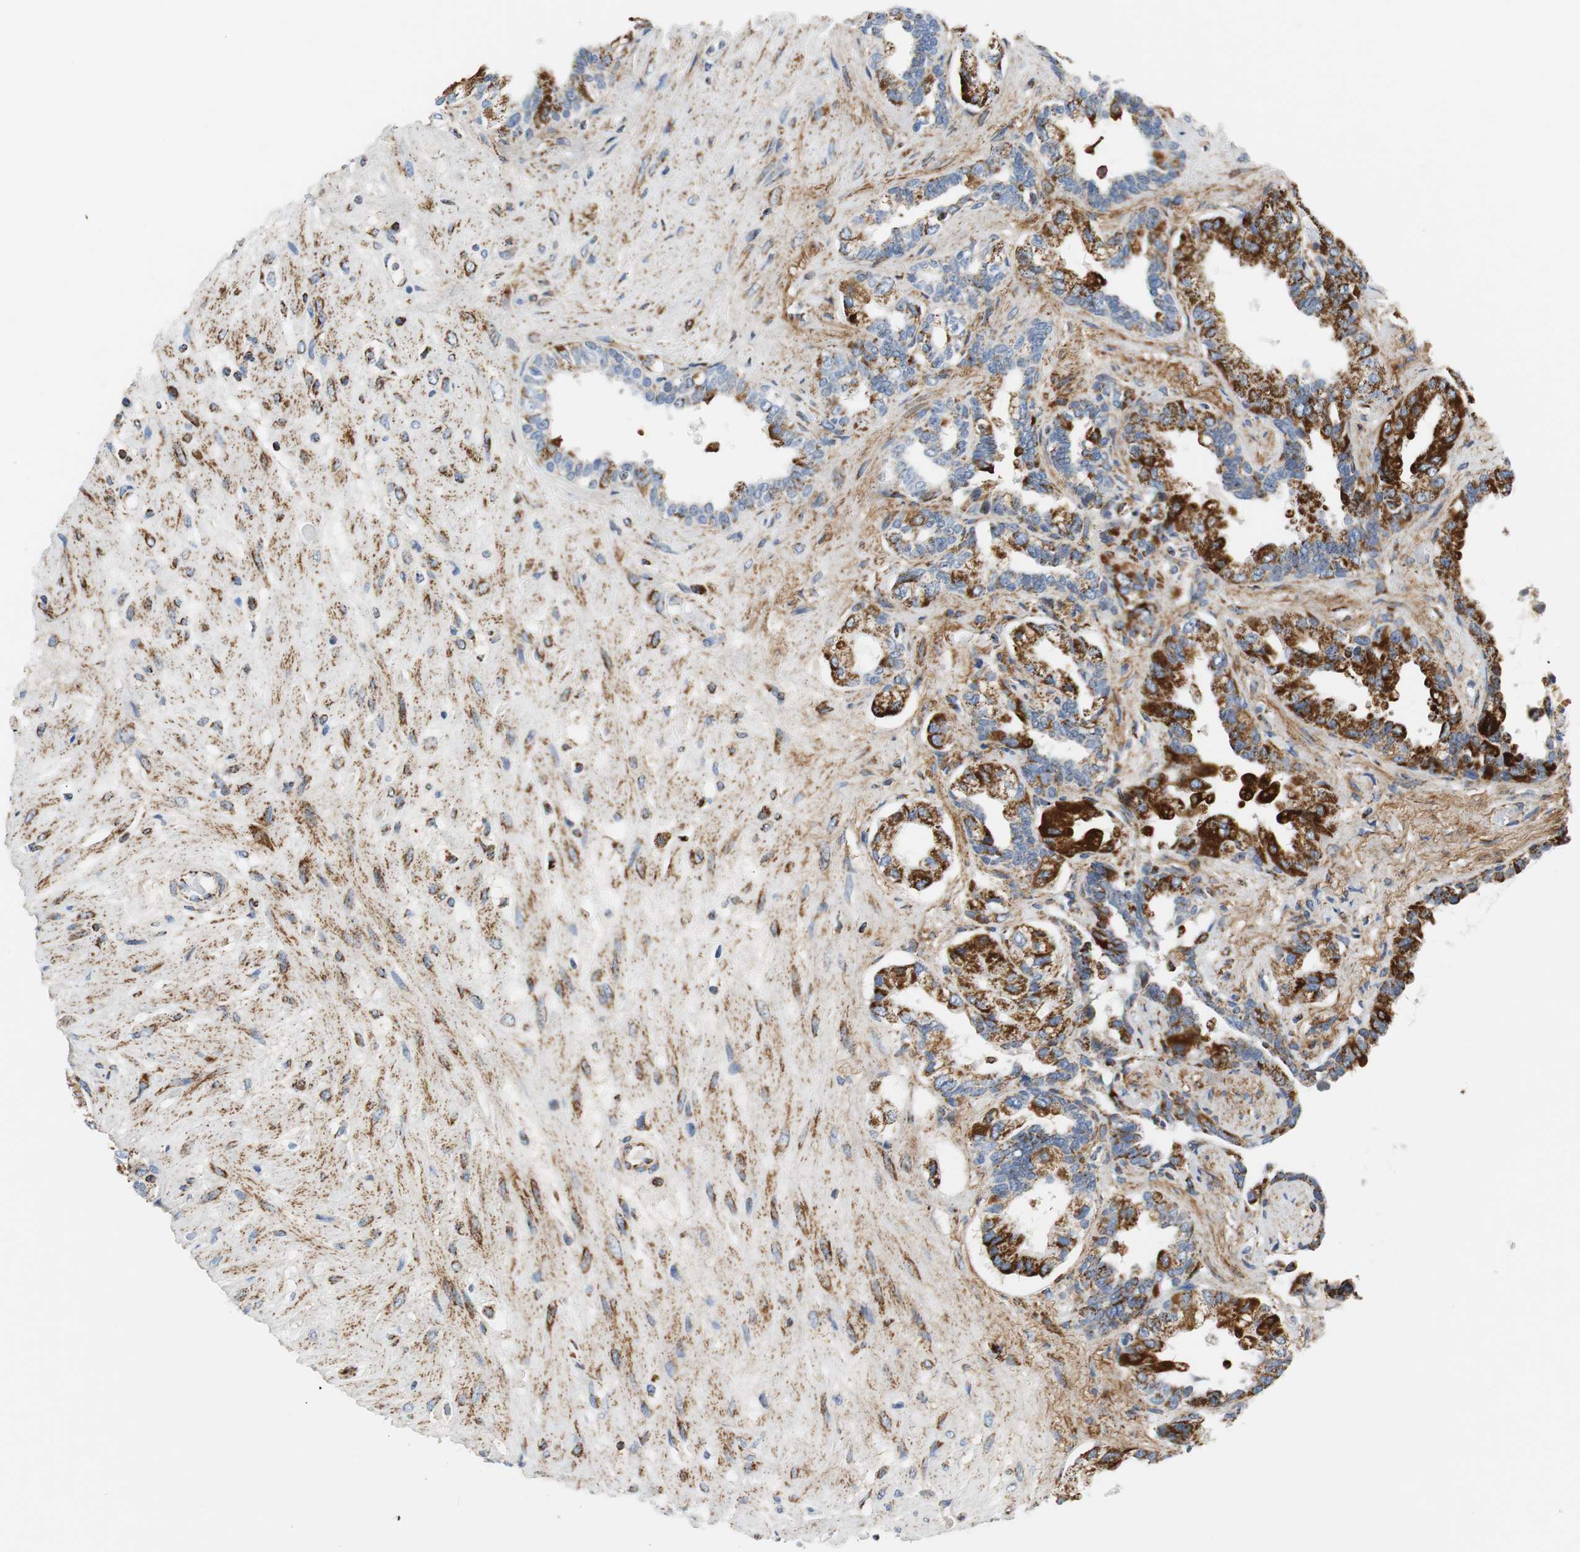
{"staining": {"intensity": "strong", "quantity": ">75%", "location": "cytoplasmic/membranous"}, "tissue": "seminal vesicle", "cell_type": "Glandular cells", "image_type": "normal", "snomed": [{"axis": "morphology", "description": "Normal tissue, NOS"}, {"axis": "topography", "description": "Seminal veicle"}], "caption": "Human seminal vesicle stained with a brown dye reveals strong cytoplasmic/membranous positive expression in approximately >75% of glandular cells.", "gene": "C1QTNF7", "patient": {"sex": "male", "age": 61}}